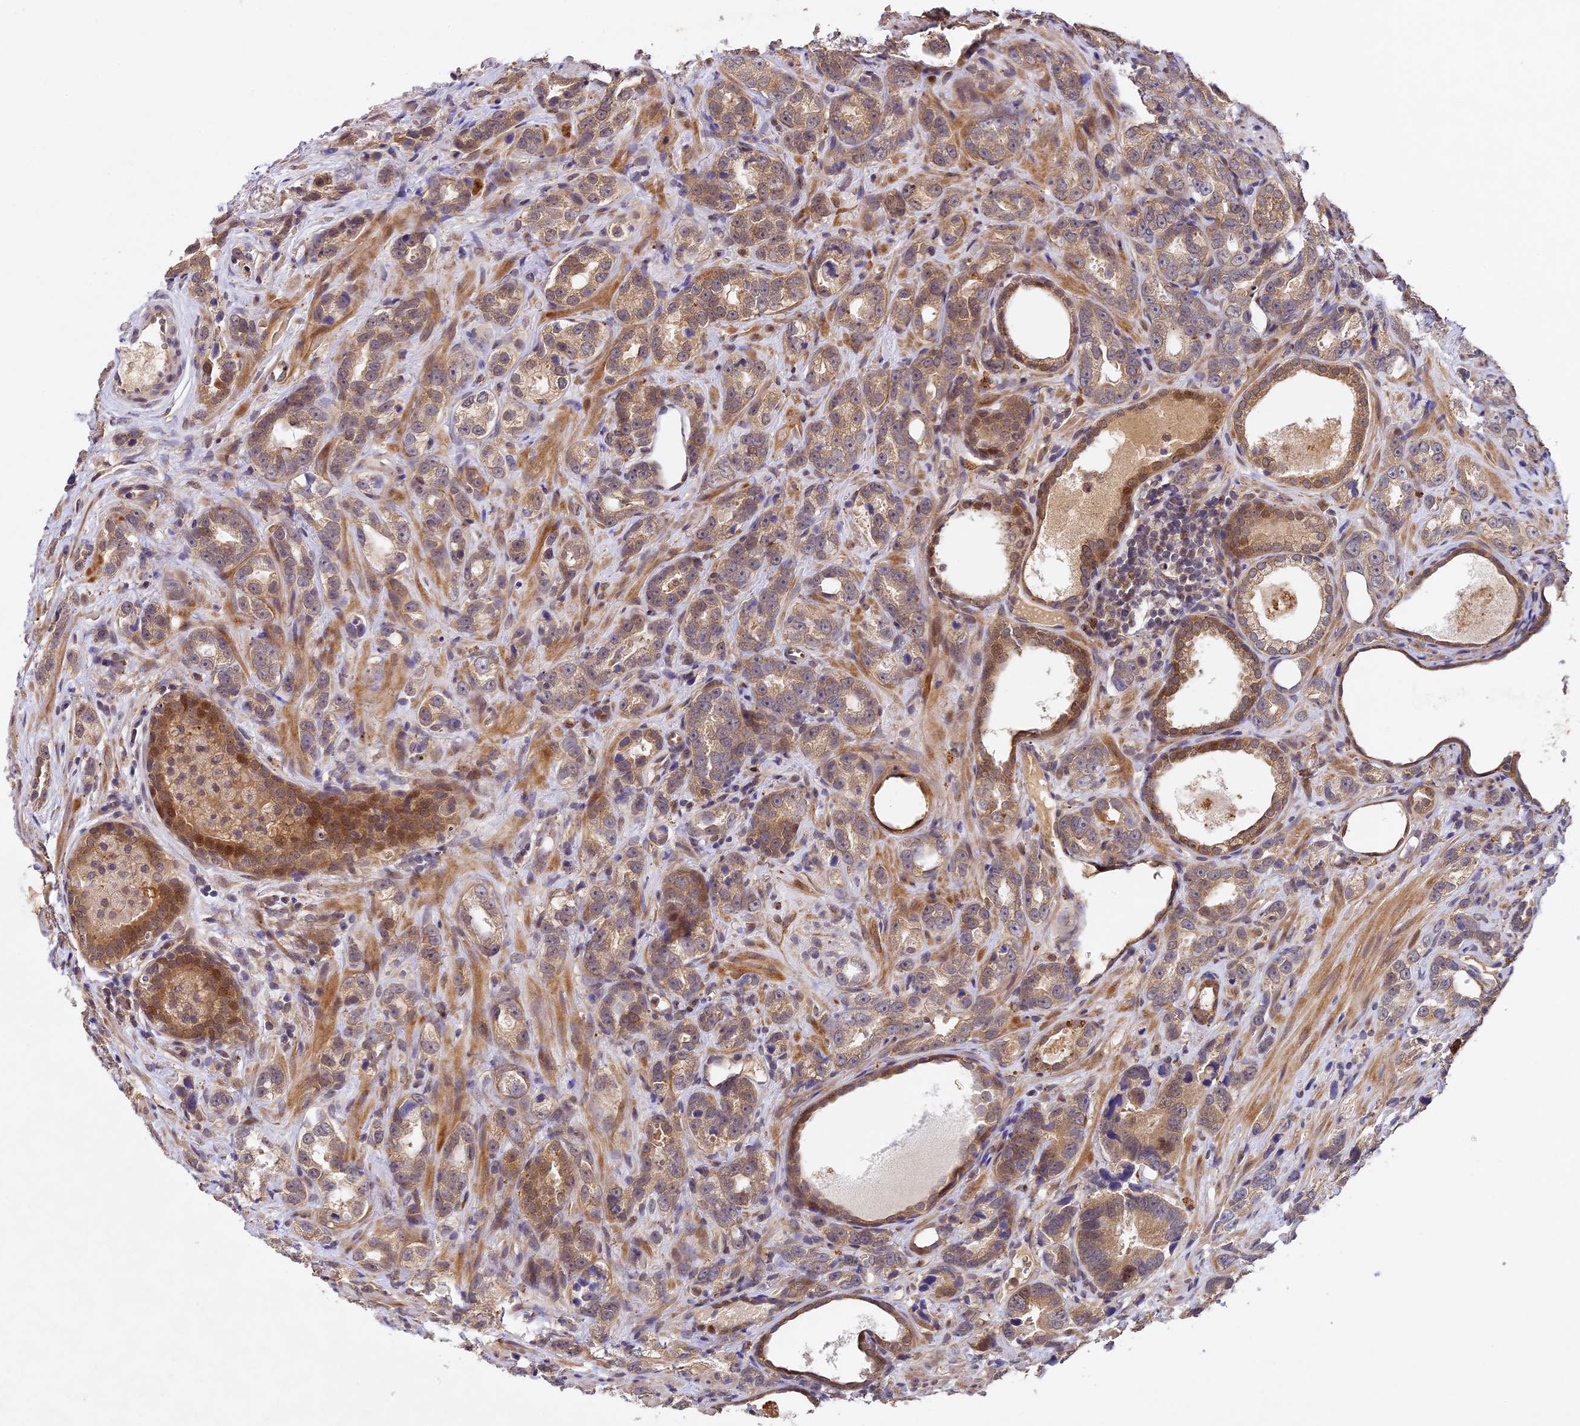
{"staining": {"intensity": "moderate", "quantity": ">75%", "location": "cytoplasmic/membranous"}, "tissue": "prostate cancer", "cell_type": "Tumor cells", "image_type": "cancer", "snomed": [{"axis": "morphology", "description": "Adenocarcinoma, High grade"}, {"axis": "topography", "description": "Prostate"}], "caption": "Moderate cytoplasmic/membranous staining is appreciated in about >75% of tumor cells in prostate cancer (high-grade adenocarcinoma).", "gene": "TMEM39B", "patient": {"sex": "male", "age": 62}}